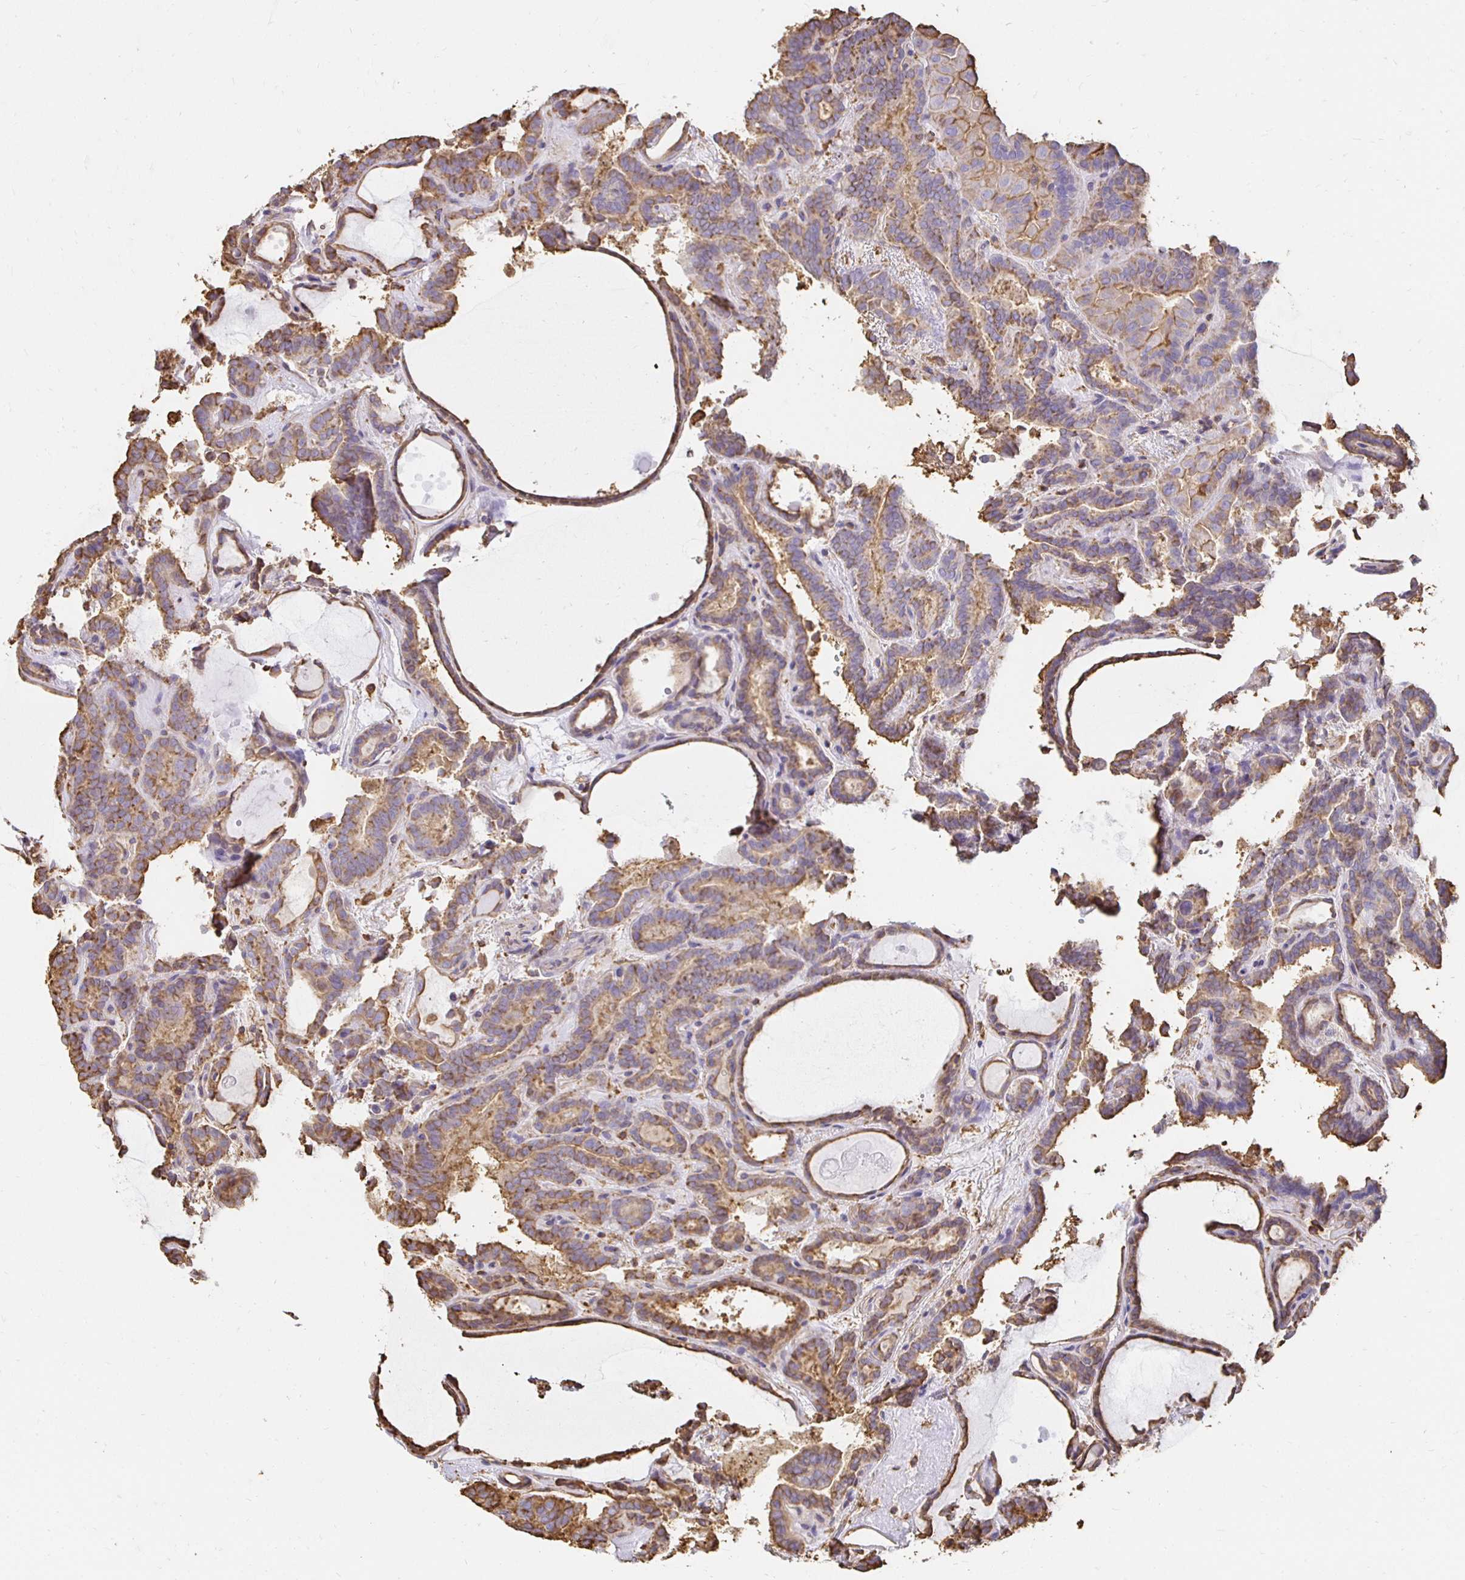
{"staining": {"intensity": "moderate", "quantity": "25%-75%", "location": "cytoplasmic/membranous"}, "tissue": "thyroid cancer", "cell_type": "Tumor cells", "image_type": "cancer", "snomed": [{"axis": "morphology", "description": "Papillary adenocarcinoma, NOS"}, {"axis": "topography", "description": "Thyroid gland"}], "caption": "There is medium levels of moderate cytoplasmic/membranous positivity in tumor cells of papillary adenocarcinoma (thyroid), as demonstrated by immunohistochemical staining (brown color).", "gene": "TAS1R3", "patient": {"sex": "female", "age": 46}}